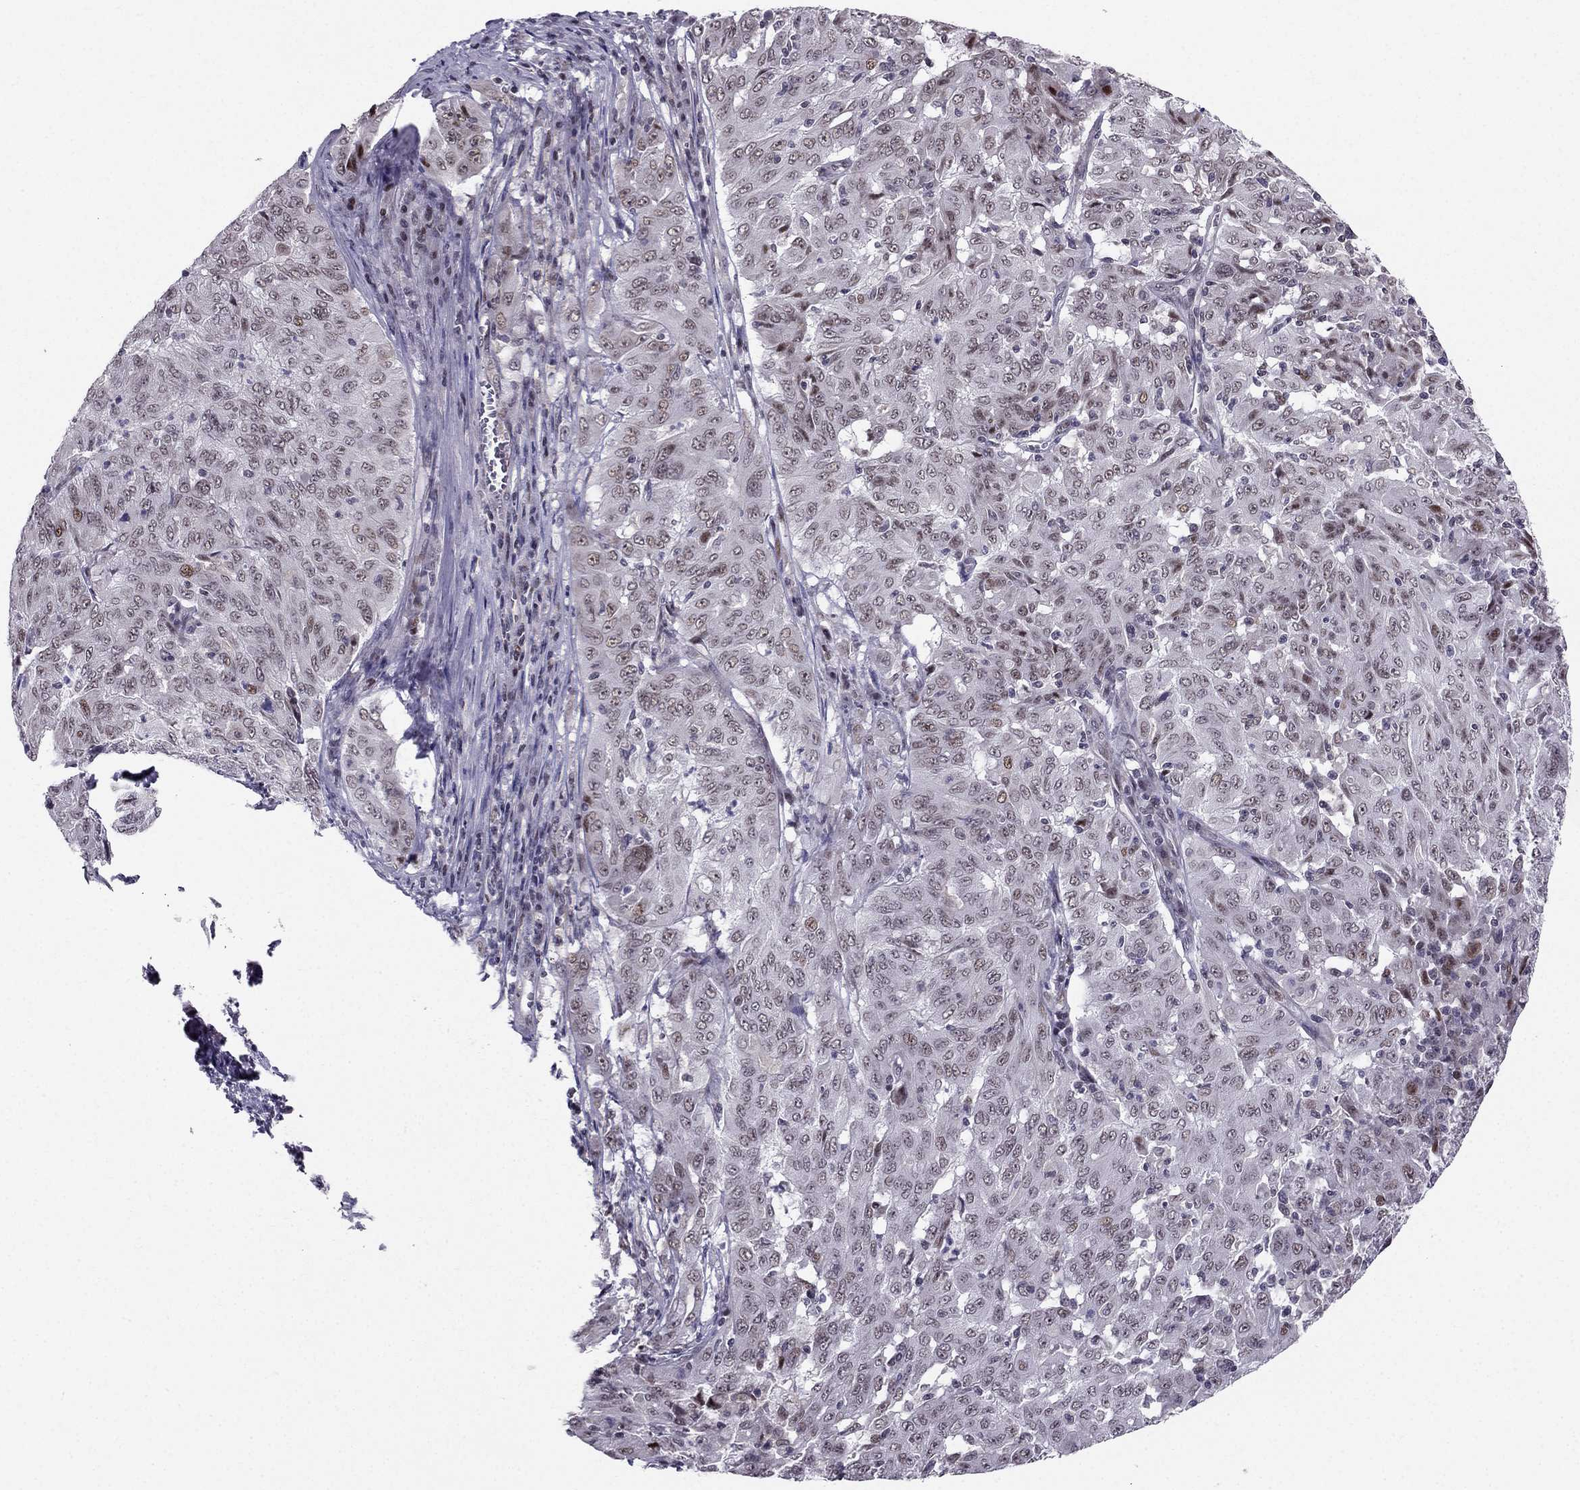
{"staining": {"intensity": "weak", "quantity": "<25%", "location": "nuclear"}, "tissue": "pancreatic cancer", "cell_type": "Tumor cells", "image_type": "cancer", "snomed": [{"axis": "morphology", "description": "Adenocarcinoma, NOS"}, {"axis": "topography", "description": "Pancreas"}], "caption": "This photomicrograph is of pancreatic adenocarcinoma stained with immunohistochemistry (IHC) to label a protein in brown with the nuclei are counter-stained blue. There is no staining in tumor cells. The staining is performed using DAB (3,3'-diaminobenzidine) brown chromogen with nuclei counter-stained in using hematoxylin.", "gene": "RPRD2", "patient": {"sex": "male", "age": 63}}